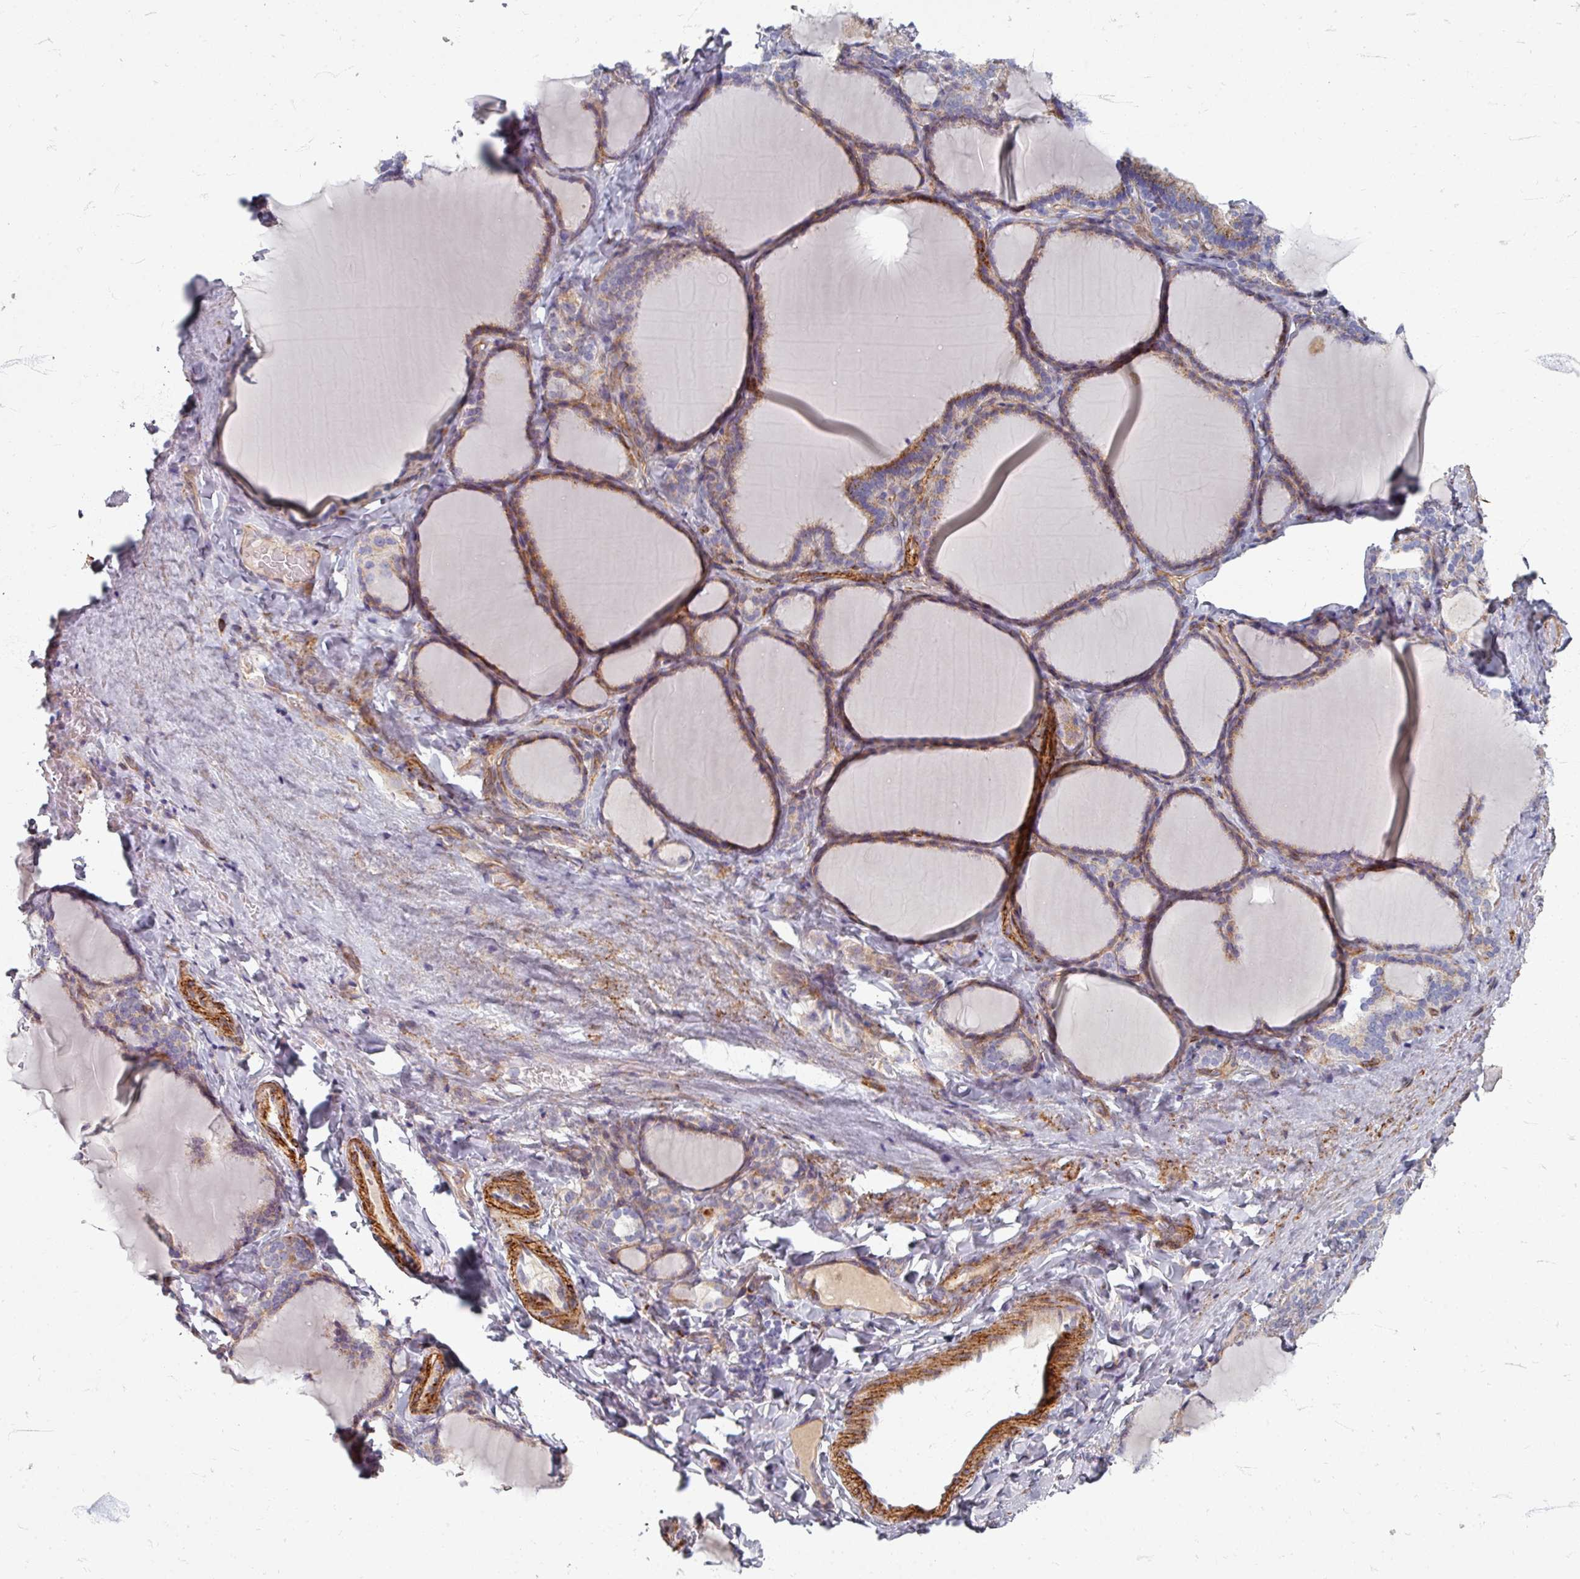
{"staining": {"intensity": "moderate", "quantity": "25%-75%", "location": "cytoplasmic/membranous"}, "tissue": "thyroid gland", "cell_type": "Glandular cells", "image_type": "normal", "snomed": [{"axis": "morphology", "description": "Normal tissue, NOS"}, {"axis": "topography", "description": "Thyroid gland"}], "caption": "An IHC image of normal tissue is shown. Protein staining in brown highlights moderate cytoplasmic/membranous positivity in thyroid gland within glandular cells.", "gene": "GABARAPL1", "patient": {"sex": "female", "age": 31}}